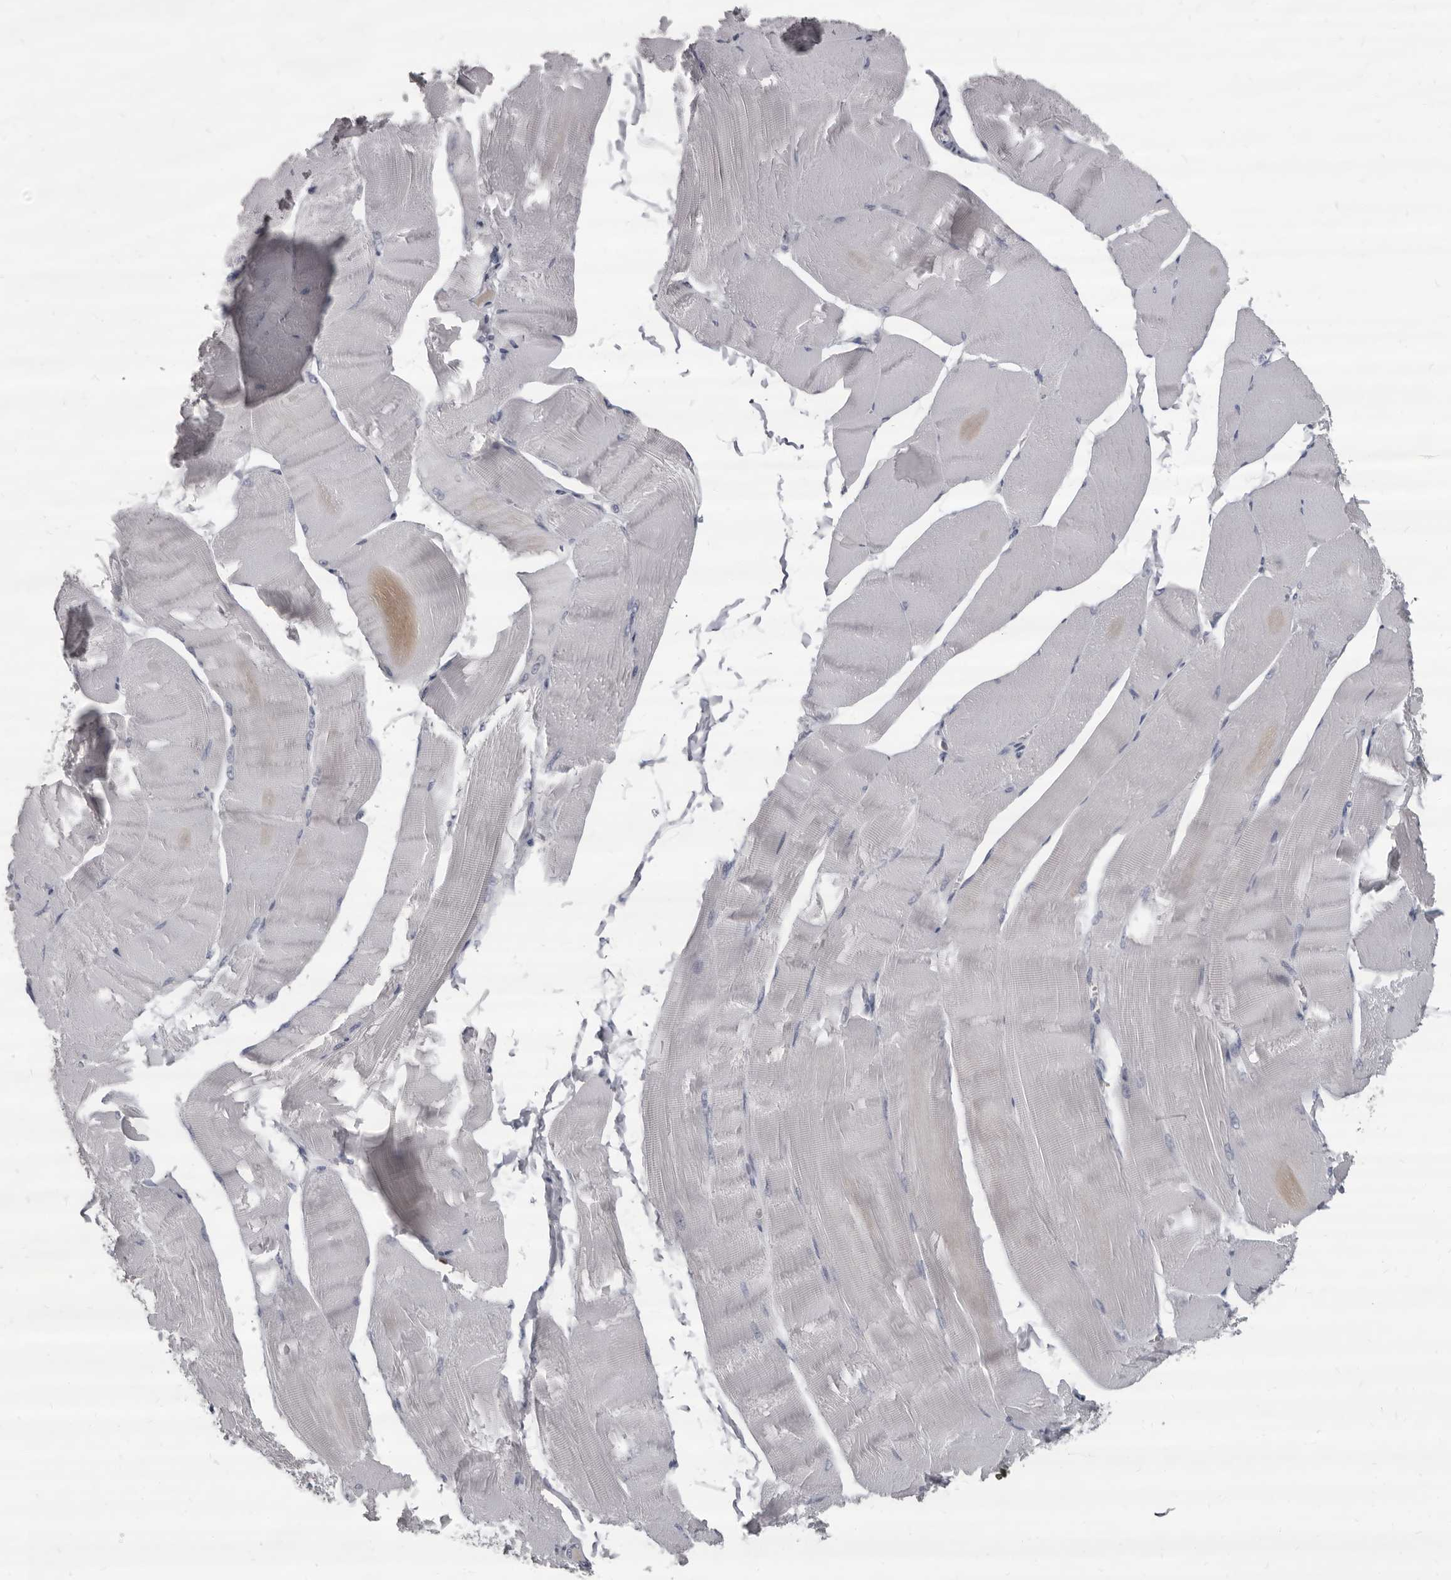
{"staining": {"intensity": "negative", "quantity": "none", "location": "none"}, "tissue": "skeletal muscle", "cell_type": "Myocytes", "image_type": "normal", "snomed": [{"axis": "morphology", "description": "Normal tissue, NOS"}, {"axis": "morphology", "description": "Basal cell carcinoma"}, {"axis": "topography", "description": "Skeletal muscle"}], "caption": "Immunohistochemistry (IHC) micrograph of benign human skeletal muscle stained for a protein (brown), which shows no staining in myocytes. Brightfield microscopy of immunohistochemistry (IHC) stained with DAB (brown) and hematoxylin (blue), captured at high magnification.", "gene": "GZMH", "patient": {"sex": "female", "age": 64}}